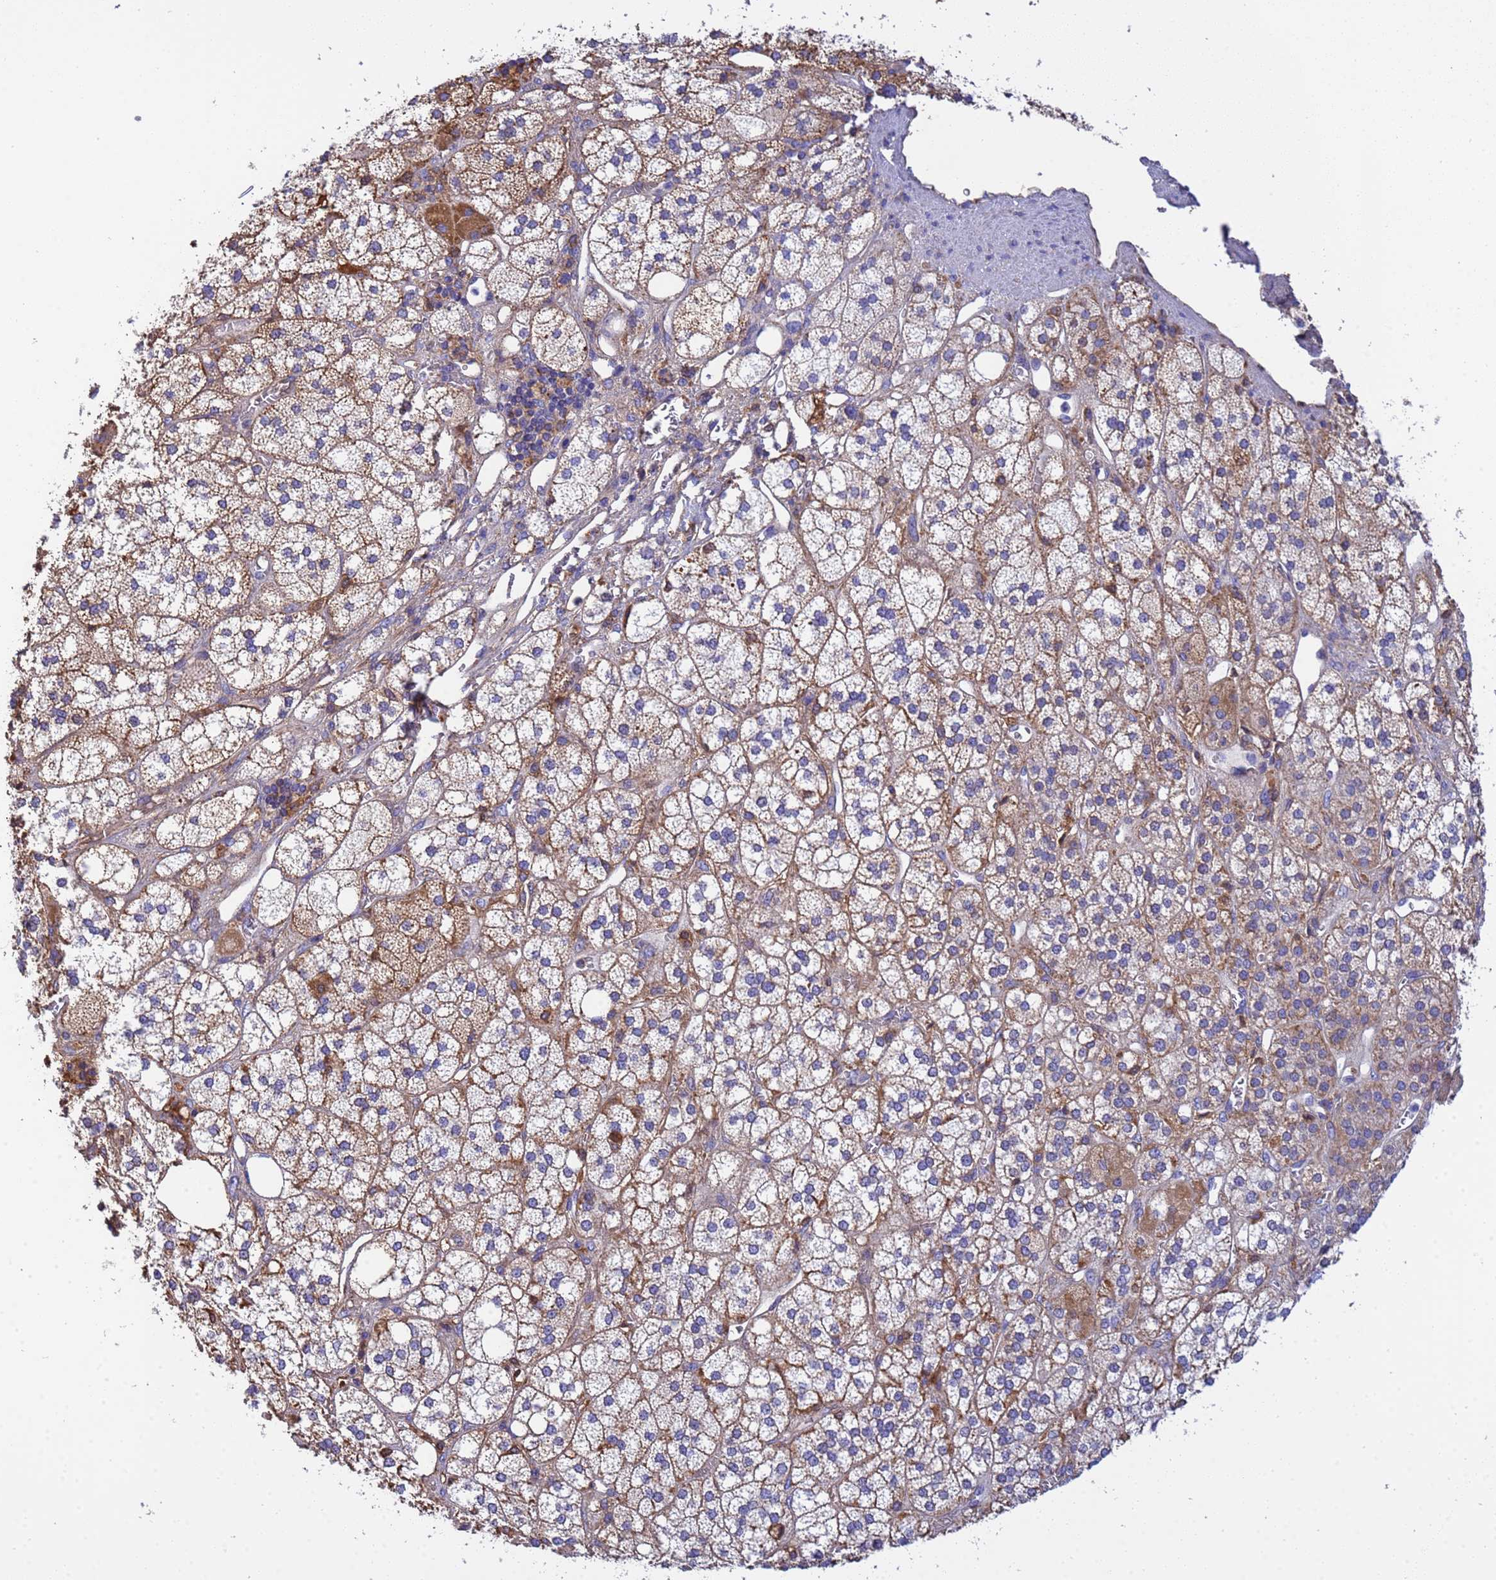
{"staining": {"intensity": "moderate", "quantity": ">75%", "location": "cytoplasmic/membranous"}, "tissue": "adrenal gland", "cell_type": "Glandular cells", "image_type": "normal", "snomed": [{"axis": "morphology", "description": "Normal tissue, NOS"}, {"axis": "topography", "description": "Adrenal gland"}], "caption": "DAB (3,3'-diaminobenzidine) immunohistochemical staining of normal adrenal gland demonstrates moderate cytoplasmic/membranous protein positivity in about >75% of glandular cells. Nuclei are stained in blue.", "gene": "GLUD1", "patient": {"sex": "male", "age": 61}}